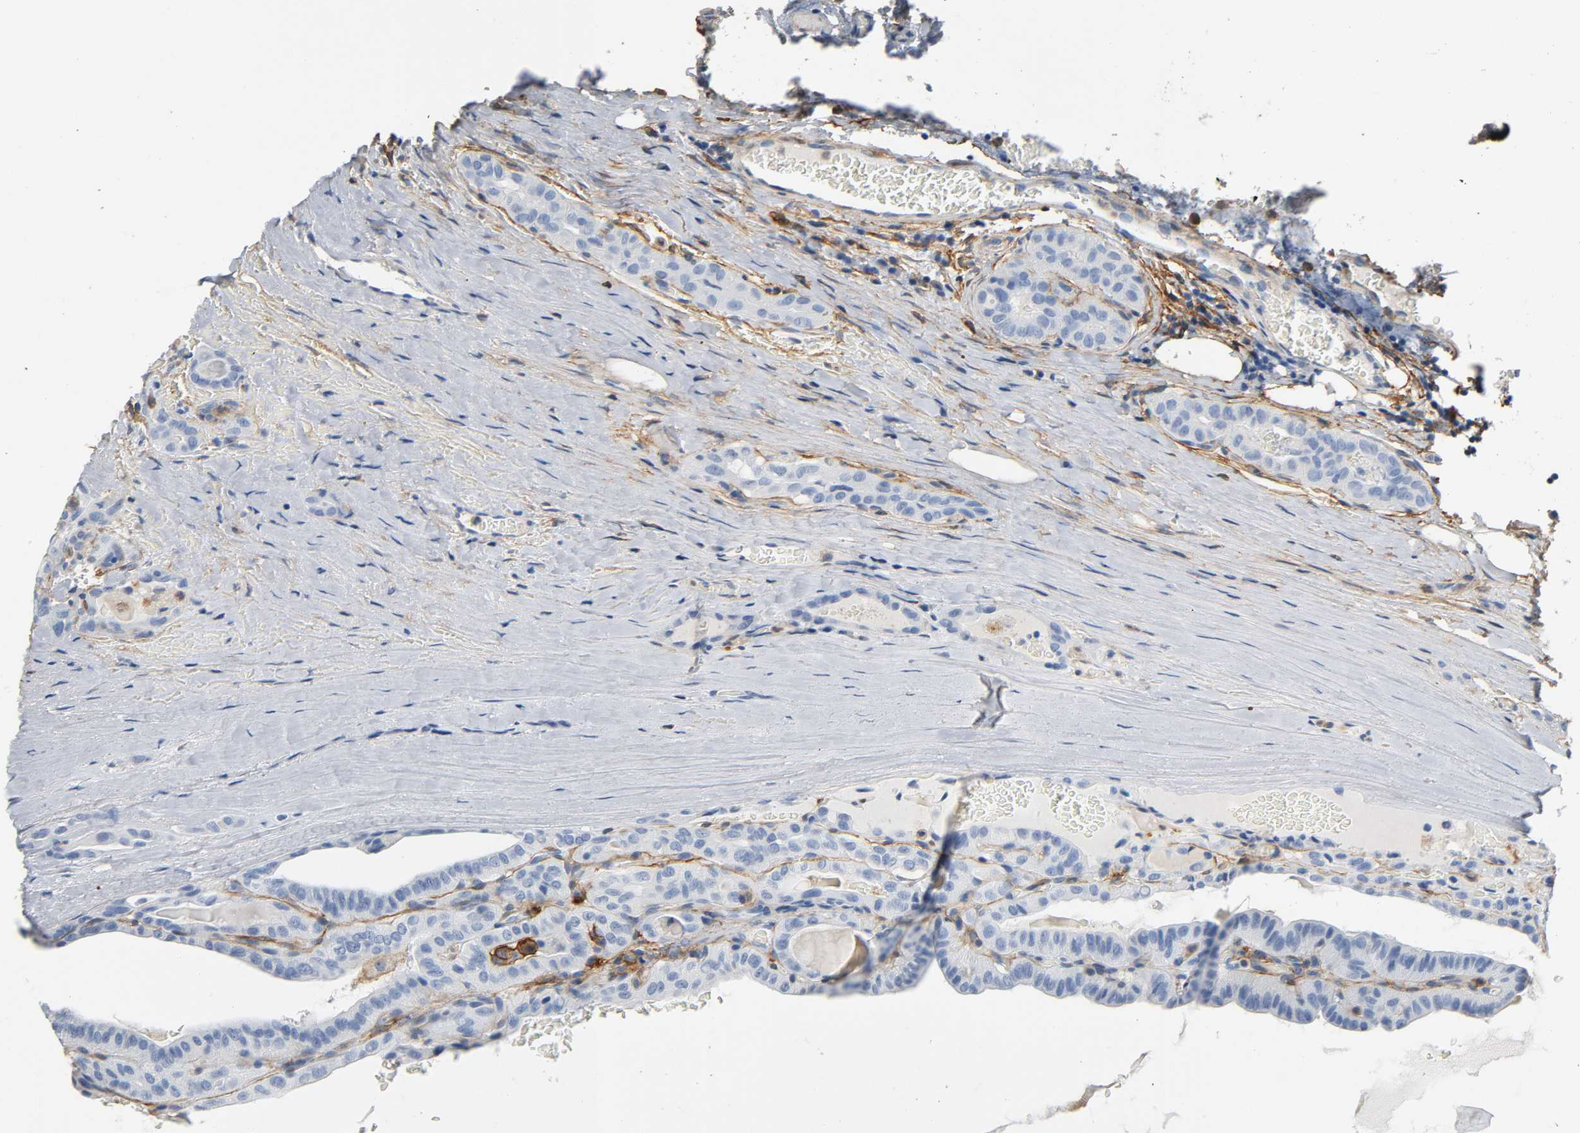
{"staining": {"intensity": "negative", "quantity": "none", "location": "none"}, "tissue": "thyroid cancer", "cell_type": "Tumor cells", "image_type": "cancer", "snomed": [{"axis": "morphology", "description": "Papillary adenocarcinoma, NOS"}, {"axis": "topography", "description": "Thyroid gland"}], "caption": "A histopathology image of human thyroid cancer is negative for staining in tumor cells.", "gene": "ANPEP", "patient": {"sex": "male", "age": 77}}